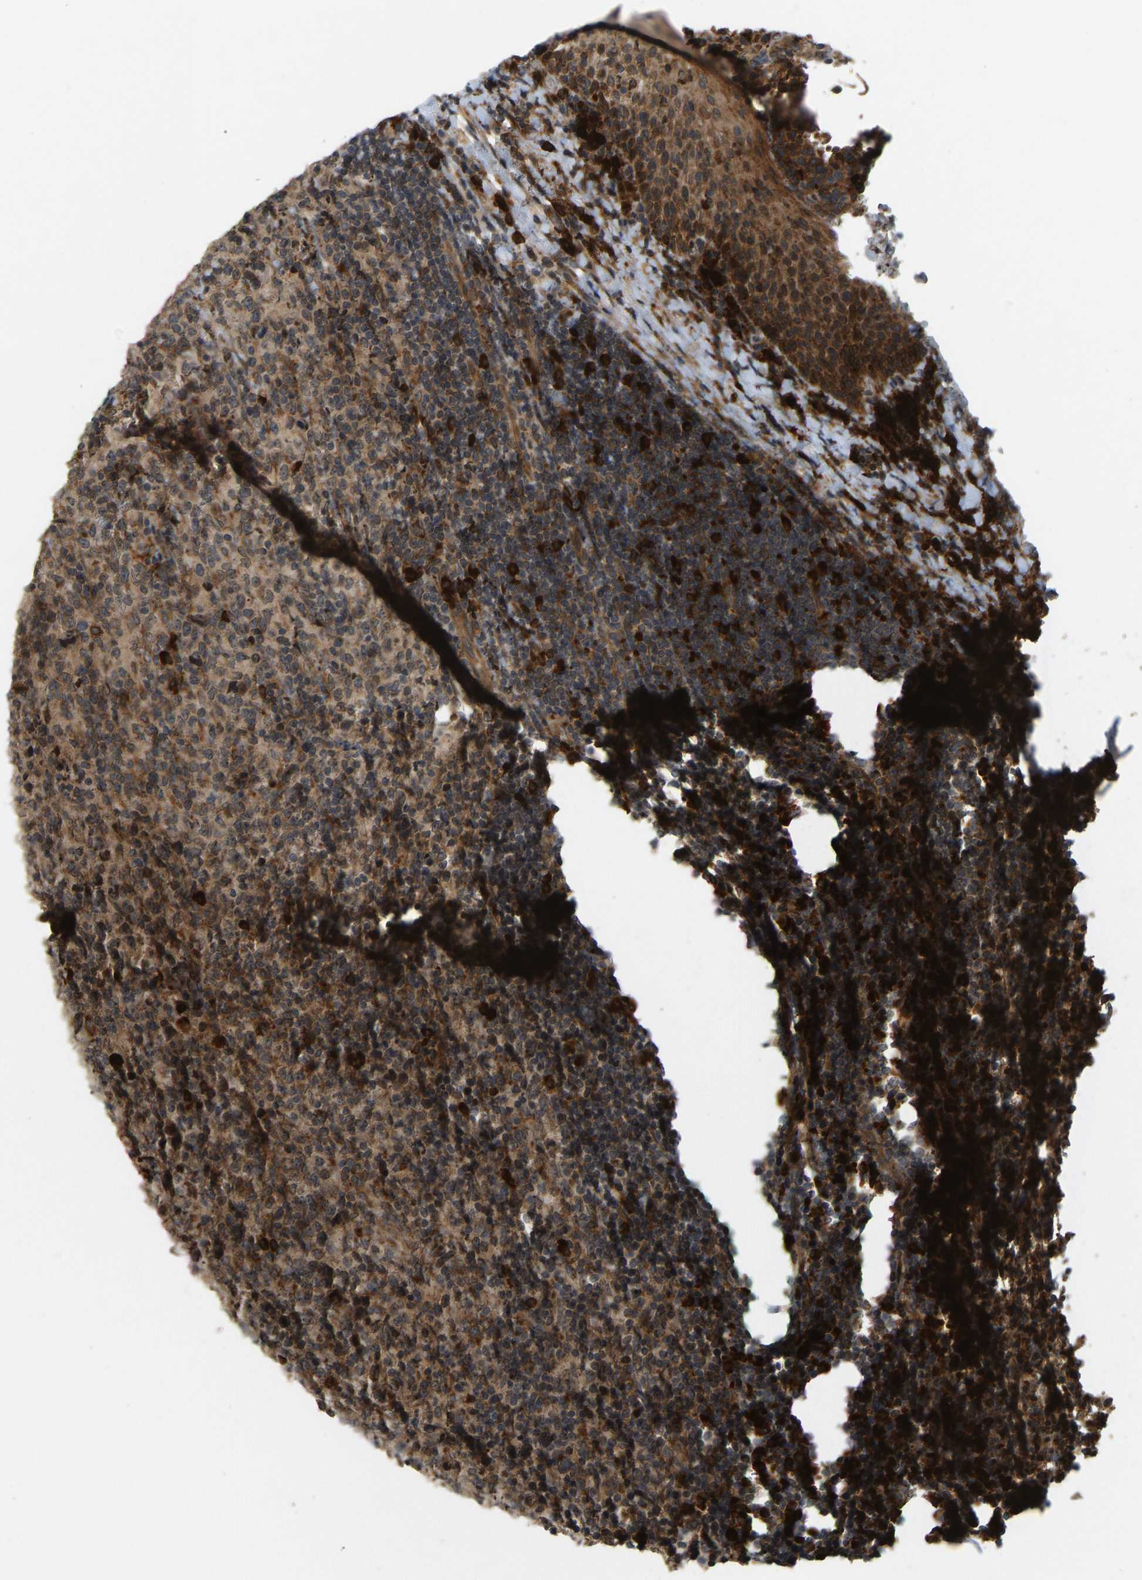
{"staining": {"intensity": "moderate", "quantity": ">75%", "location": "cytoplasmic/membranous"}, "tissue": "lymphoma", "cell_type": "Tumor cells", "image_type": "cancer", "snomed": [{"axis": "morphology", "description": "Malignant lymphoma, non-Hodgkin's type, High grade"}, {"axis": "topography", "description": "Tonsil"}], "caption": "Lymphoma stained for a protein (brown) displays moderate cytoplasmic/membranous positive staining in about >75% of tumor cells.", "gene": "RPN2", "patient": {"sex": "female", "age": 36}}